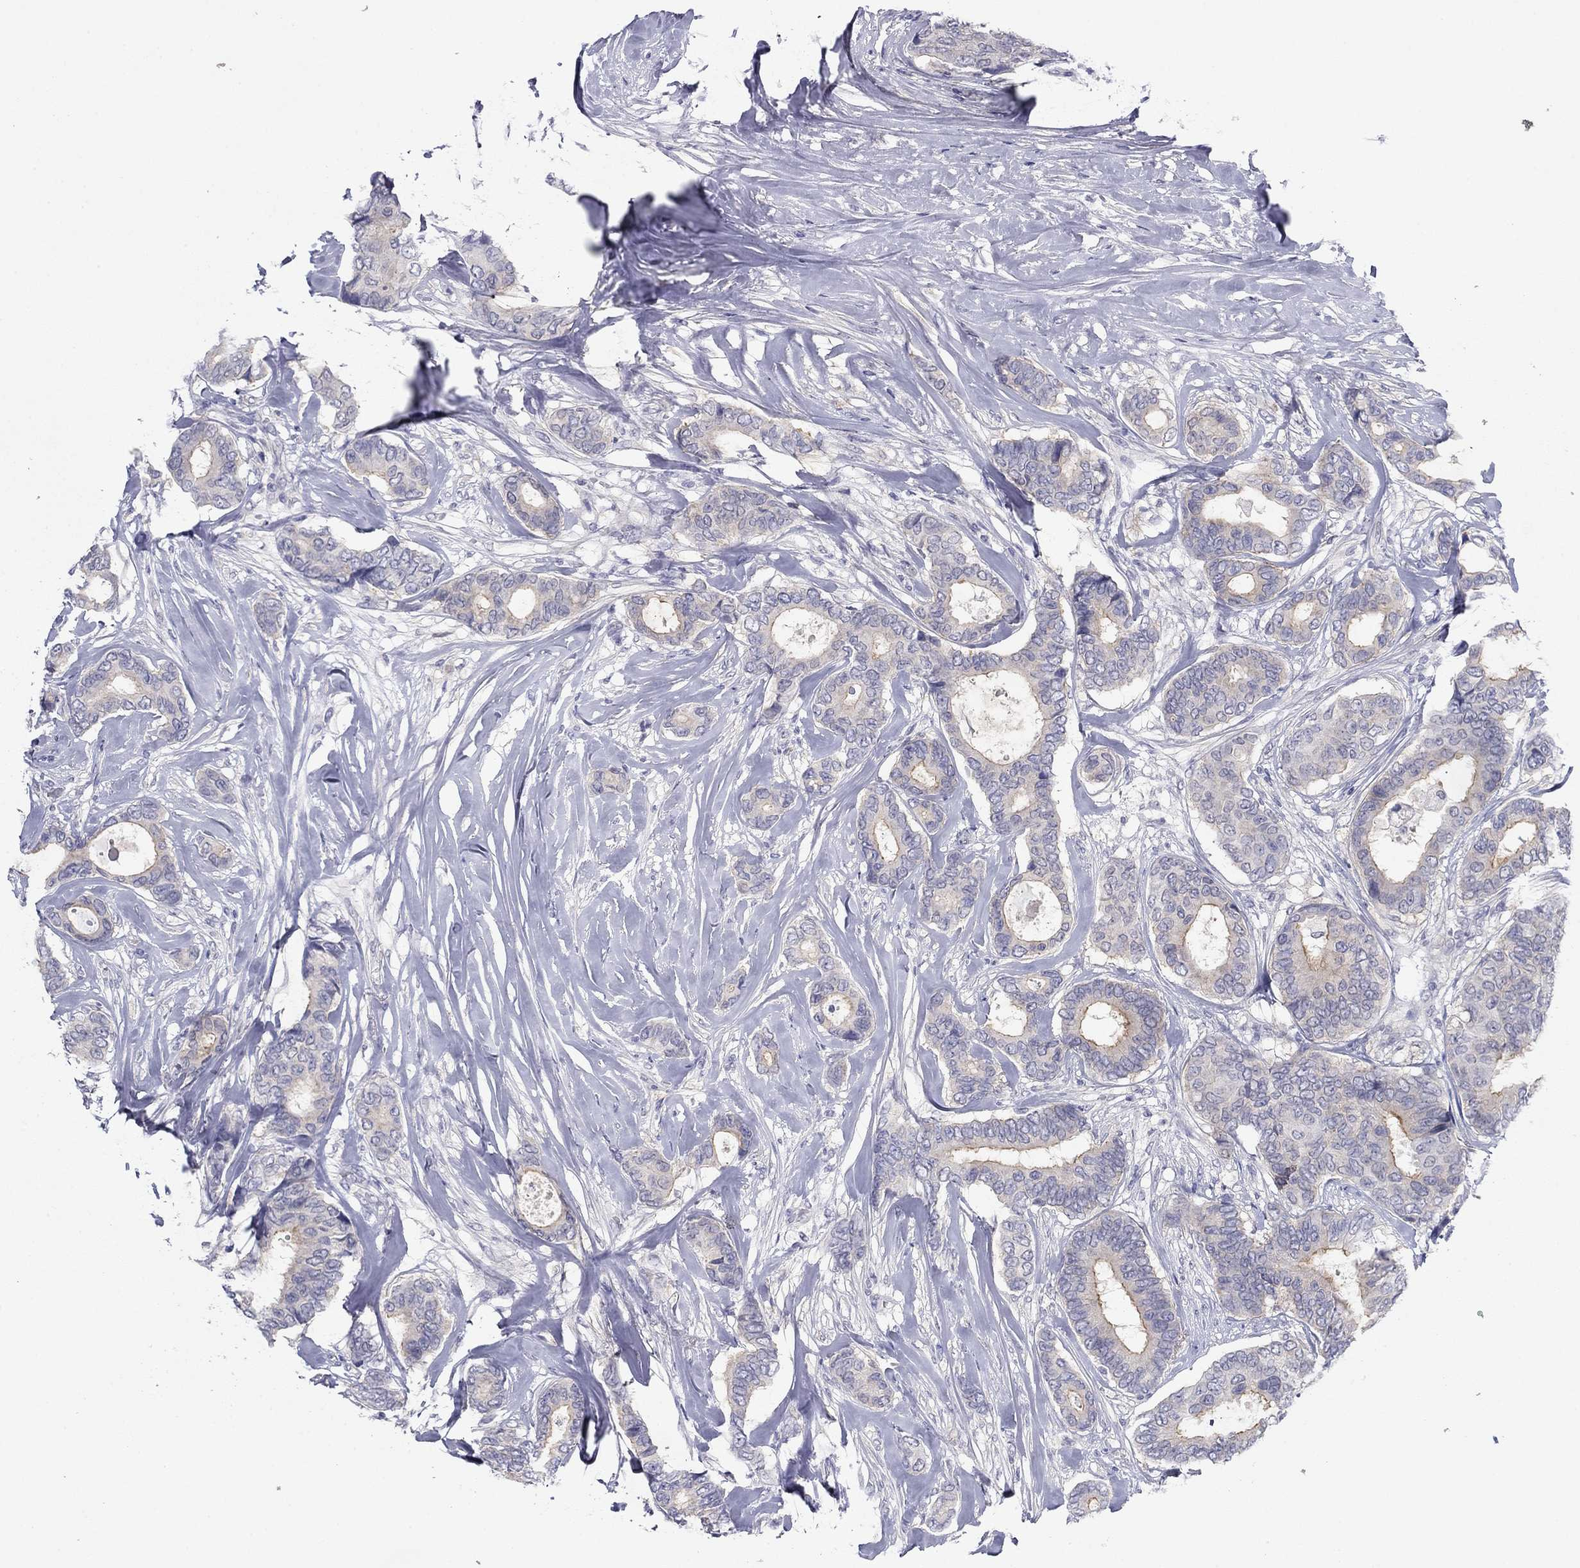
{"staining": {"intensity": "moderate", "quantity": "<25%", "location": "cytoplasmic/membranous"}, "tissue": "breast cancer", "cell_type": "Tumor cells", "image_type": "cancer", "snomed": [{"axis": "morphology", "description": "Duct carcinoma"}, {"axis": "topography", "description": "Breast"}], "caption": "Human breast invasive ductal carcinoma stained with a brown dye demonstrates moderate cytoplasmic/membranous positive expression in approximately <25% of tumor cells.", "gene": "PLS1", "patient": {"sex": "female", "age": 75}}